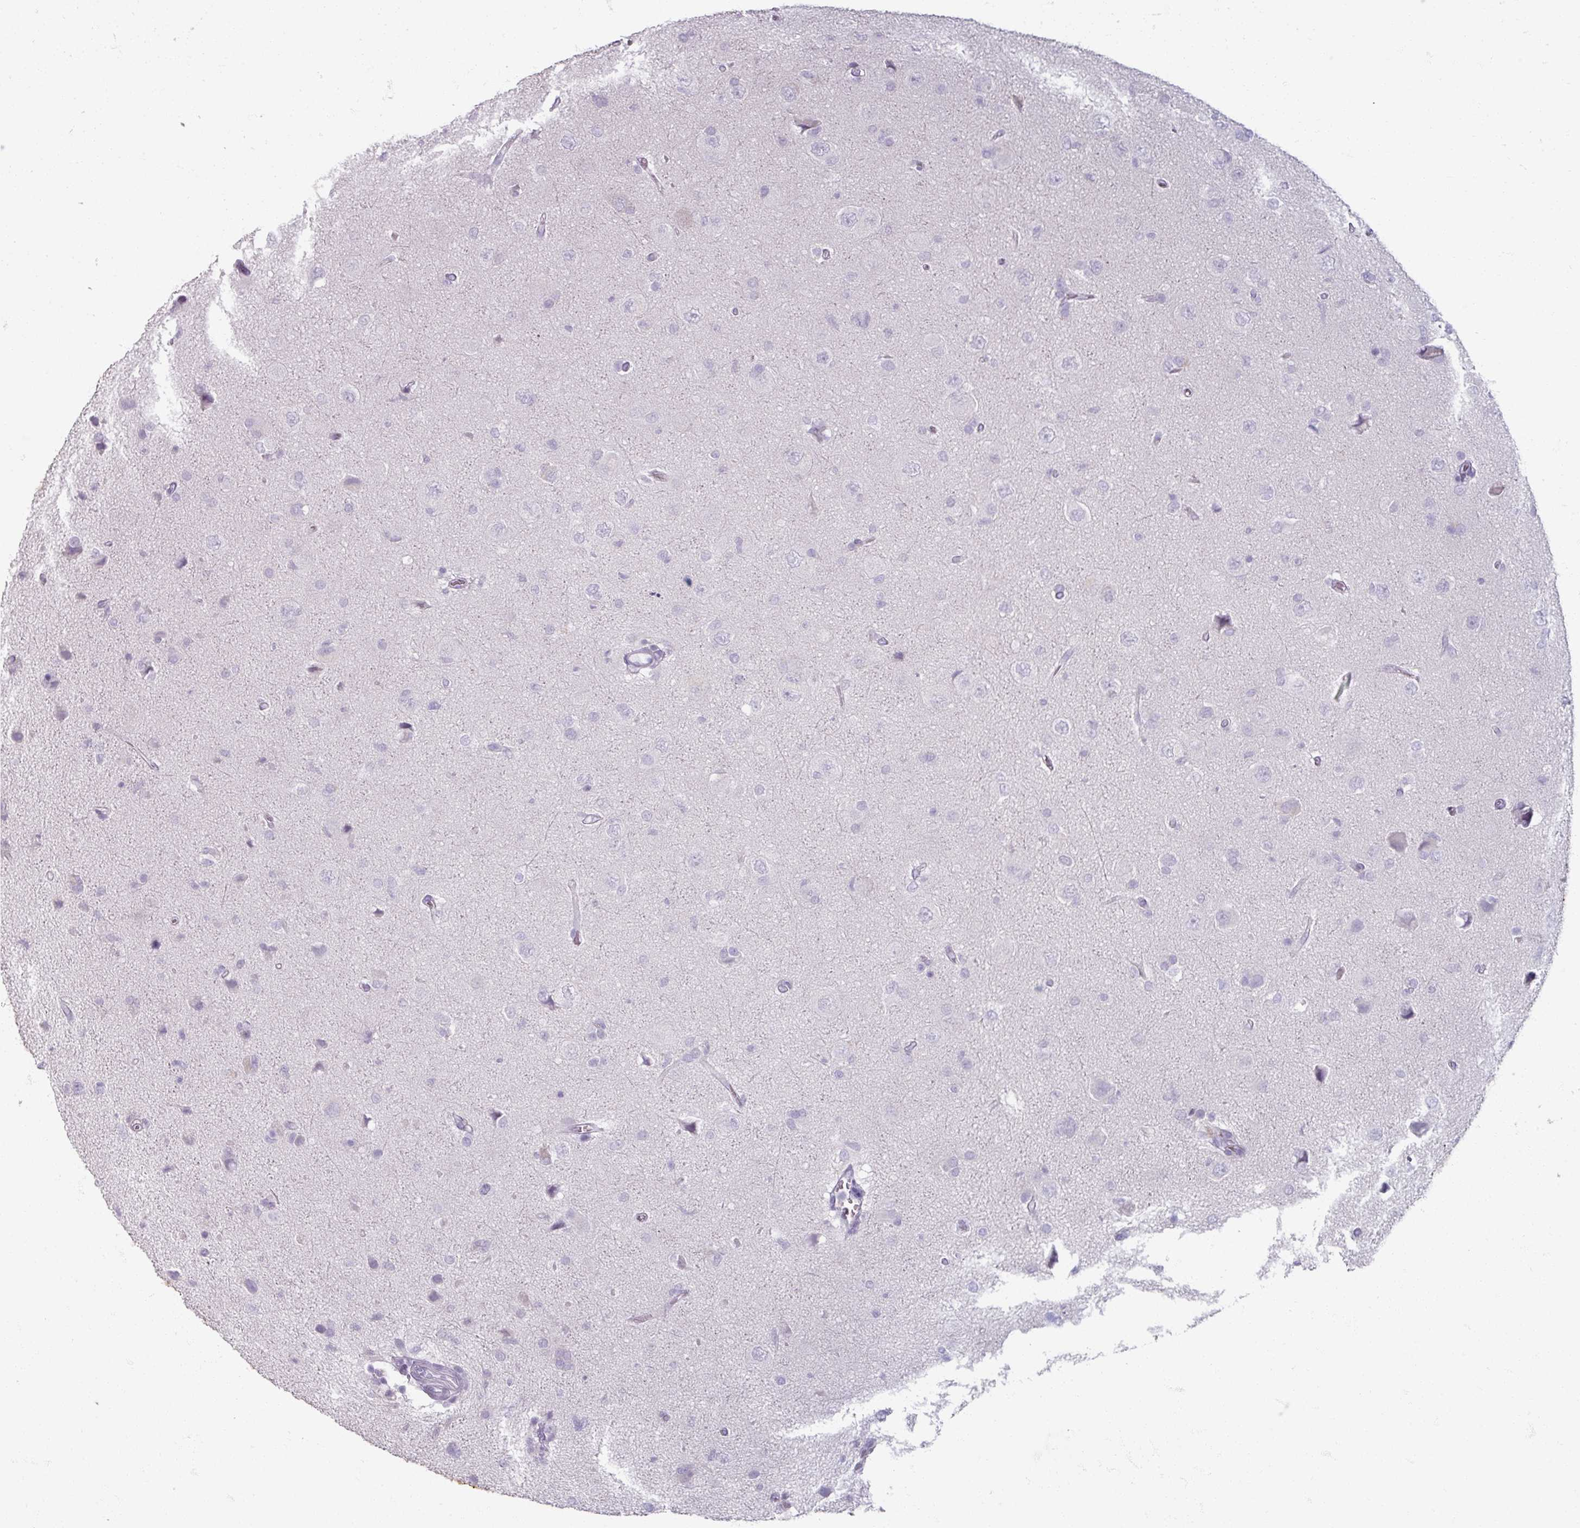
{"staining": {"intensity": "negative", "quantity": "none", "location": "none"}, "tissue": "glioma", "cell_type": "Tumor cells", "image_type": "cancer", "snomed": [{"axis": "morphology", "description": "Glioma, malignant, High grade"}, {"axis": "topography", "description": "Brain"}], "caption": "Immunohistochemistry (IHC) photomicrograph of human malignant glioma (high-grade) stained for a protein (brown), which exhibits no expression in tumor cells.", "gene": "TG", "patient": {"sex": "female", "age": 57}}